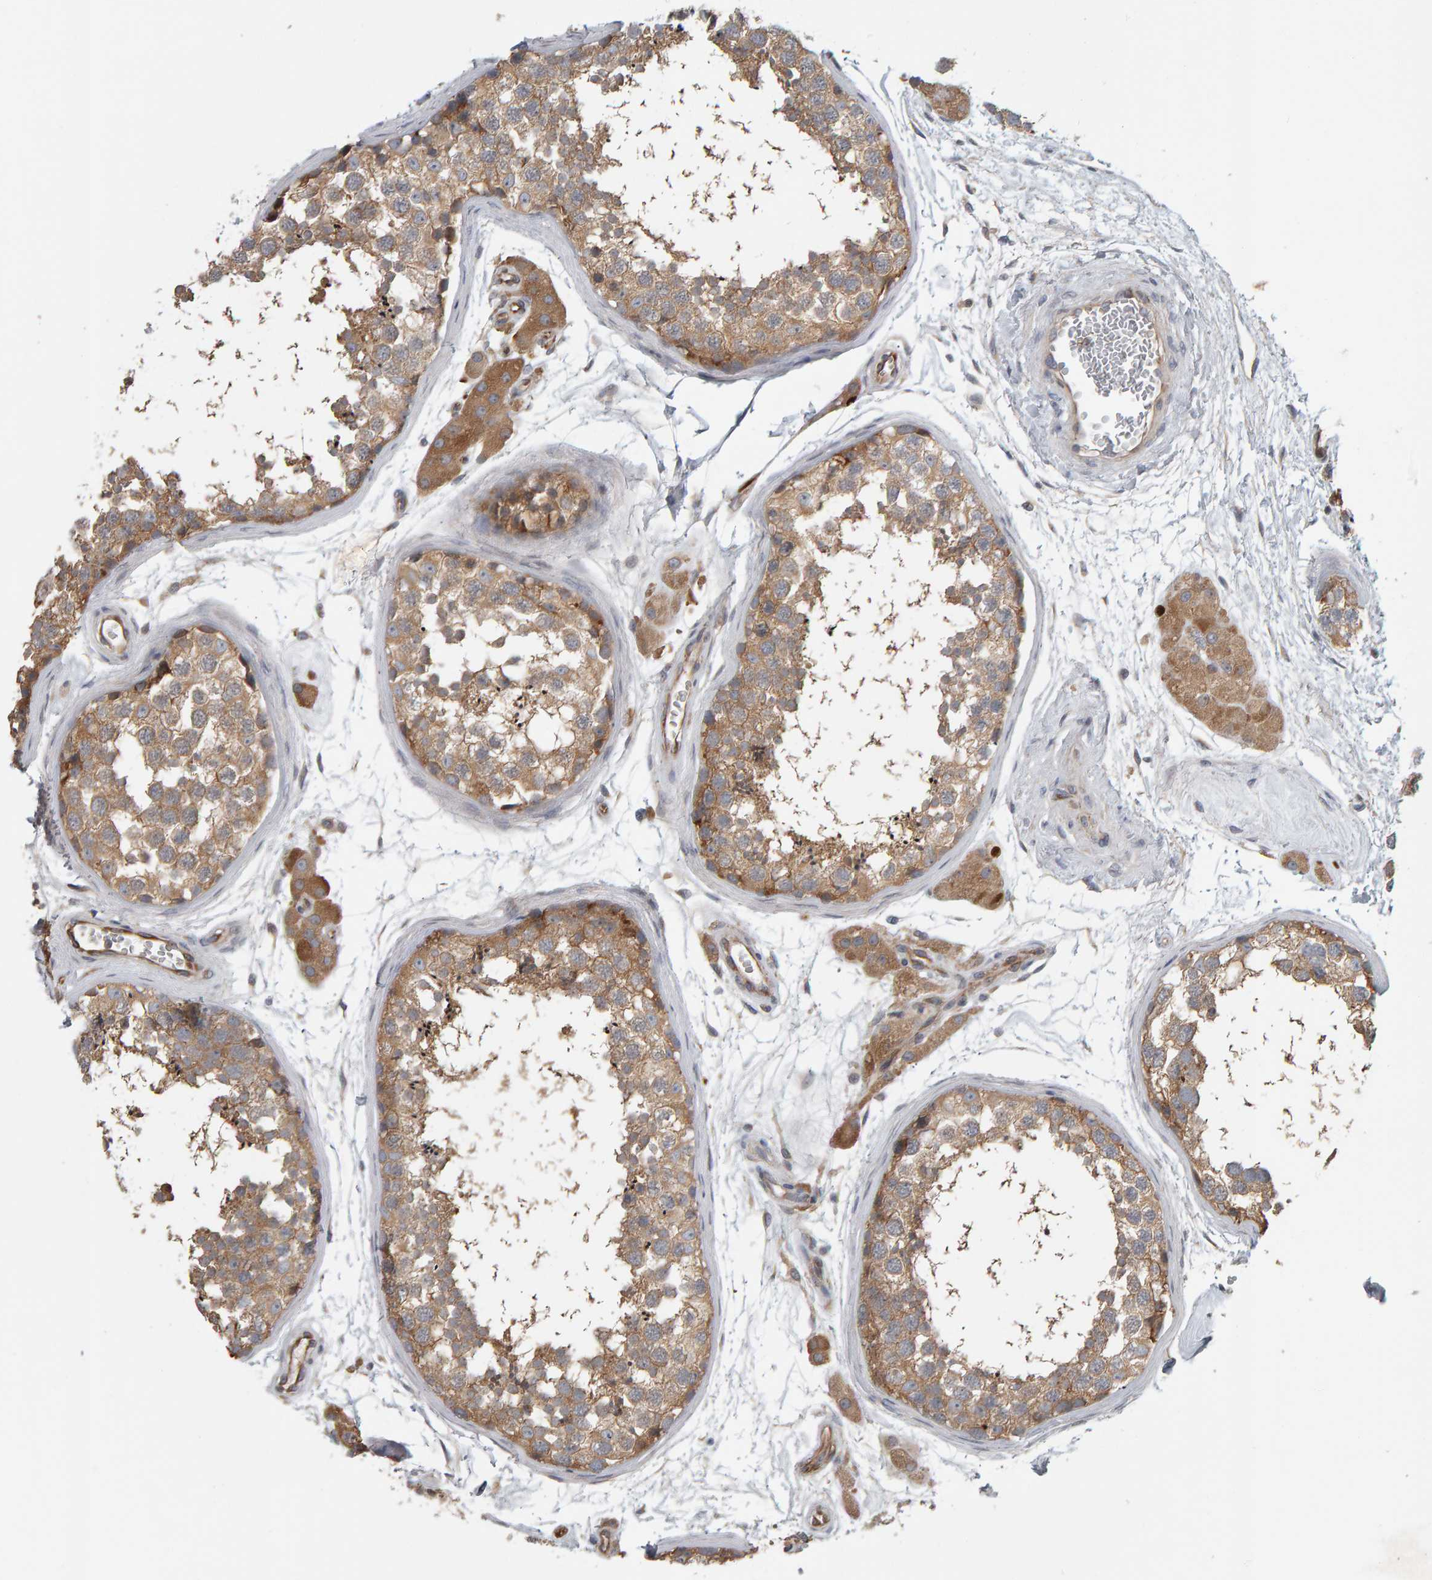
{"staining": {"intensity": "moderate", "quantity": ">75%", "location": "cytoplasmic/membranous"}, "tissue": "testis", "cell_type": "Cells in seminiferous ducts", "image_type": "normal", "snomed": [{"axis": "morphology", "description": "Normal tissue, NOS"}, {"axis": "topography", "description": "Testis"}], "caption": "Testis stained for a protein (brown) exhibits moderate cytoplasmic/membranous positive expression in about >75% of cells in seminiferous ducts.", "gene": "C9orf72", "patient": {"sex": "male", "age": 56}}